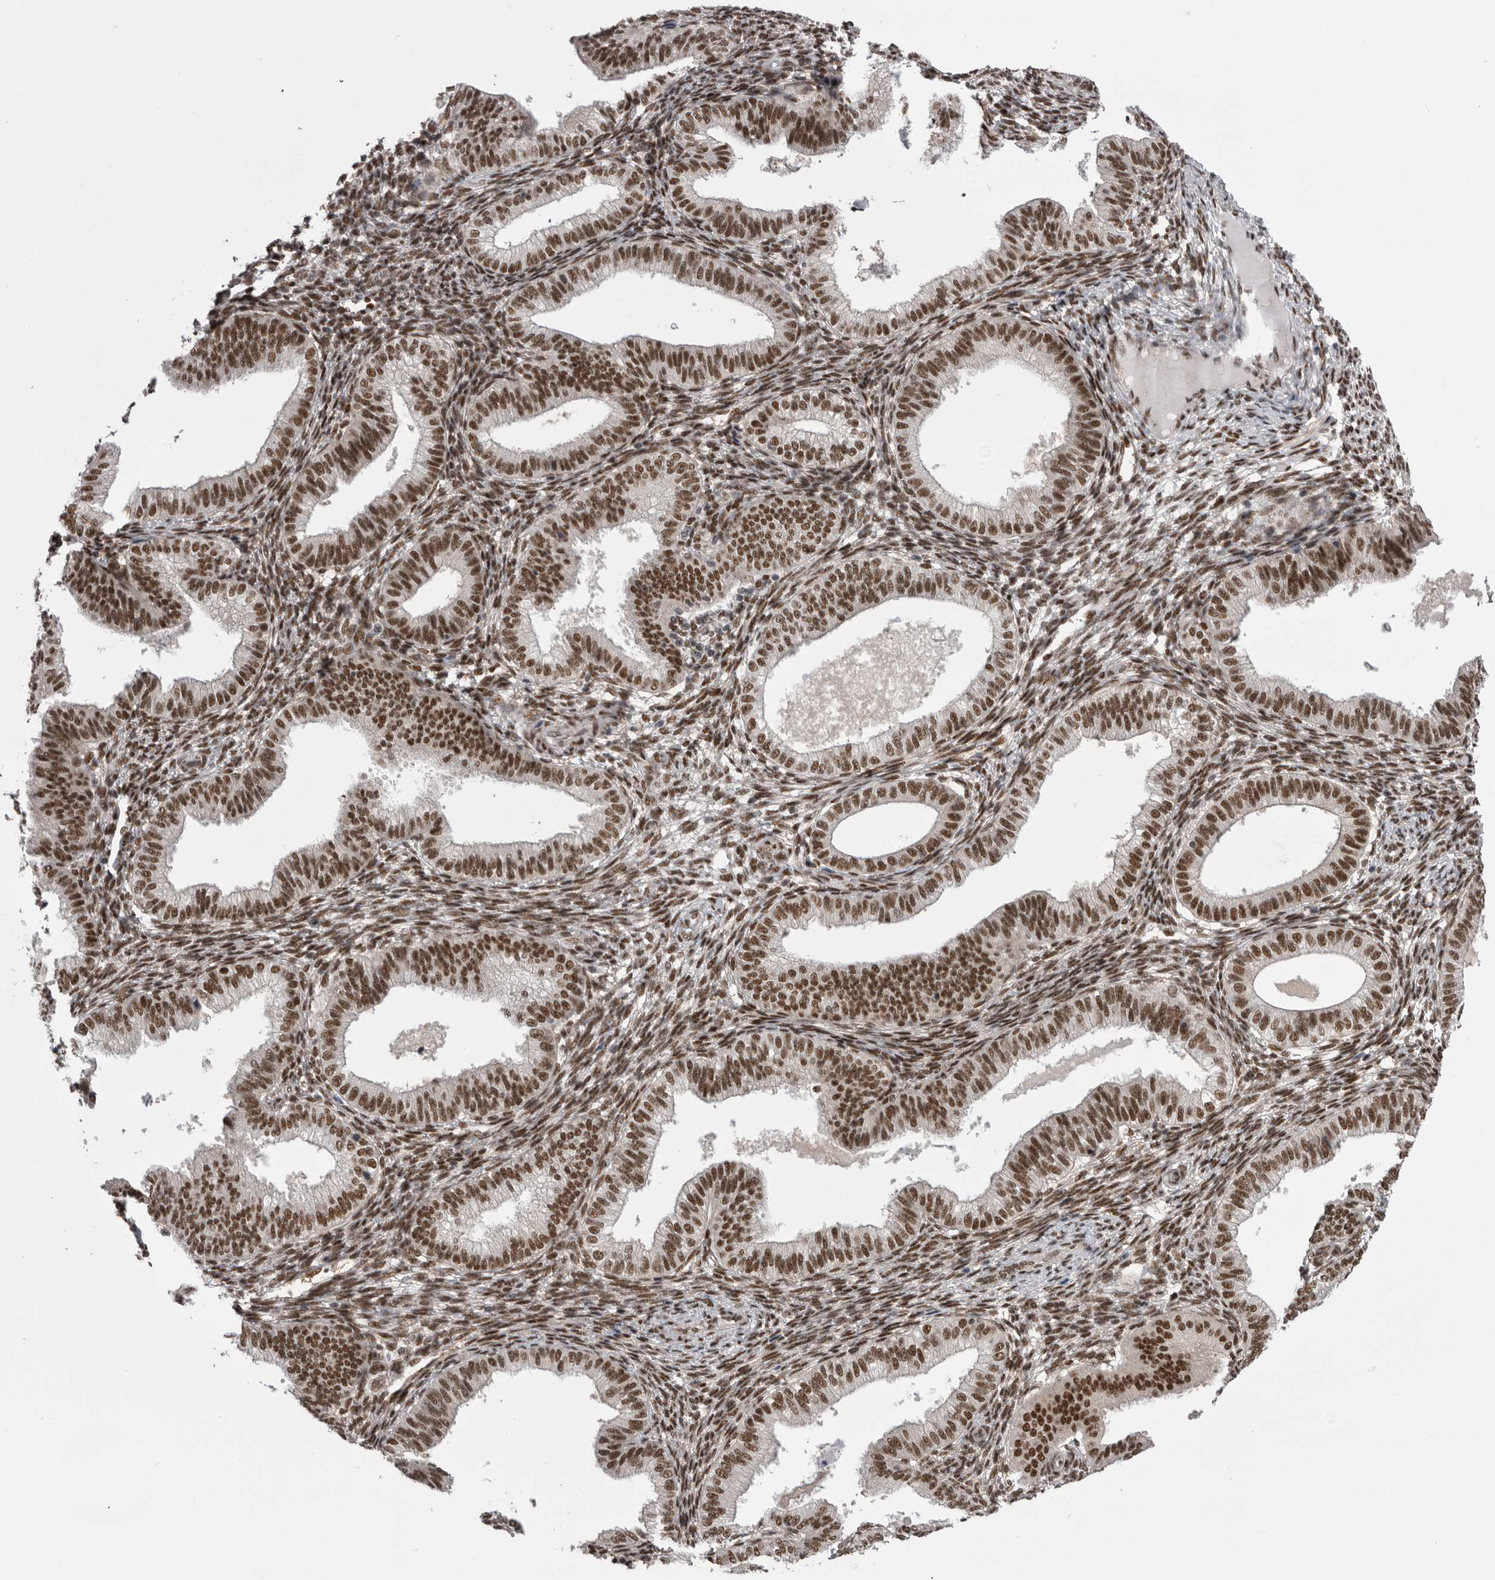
{"staining": {"intensity": "moderate", "quantity": ">75%", "location": "nuclear"}, "tissue": "endometrium", "cell_type": "Cells in endometrial stroma", "image_type": "normal", "snomed": [{"axis": "morphology", "description": "Normal tissue, NOS"}, {"axis": "topography", "description": "Endometrium"}], "caption": "Endometrium was stained to show a protein in brown. There is medium levels of moderate nuclear staining in approximately >75% of cells in endometrial stroma. The staining was performed using DAB to visualize the protein expression in brown, while the nuclei were stained in blue with hematoxylin (Magnification: 20x).", "gene": "MEPCE", "patient": {"sex": "female", "age": 39}}